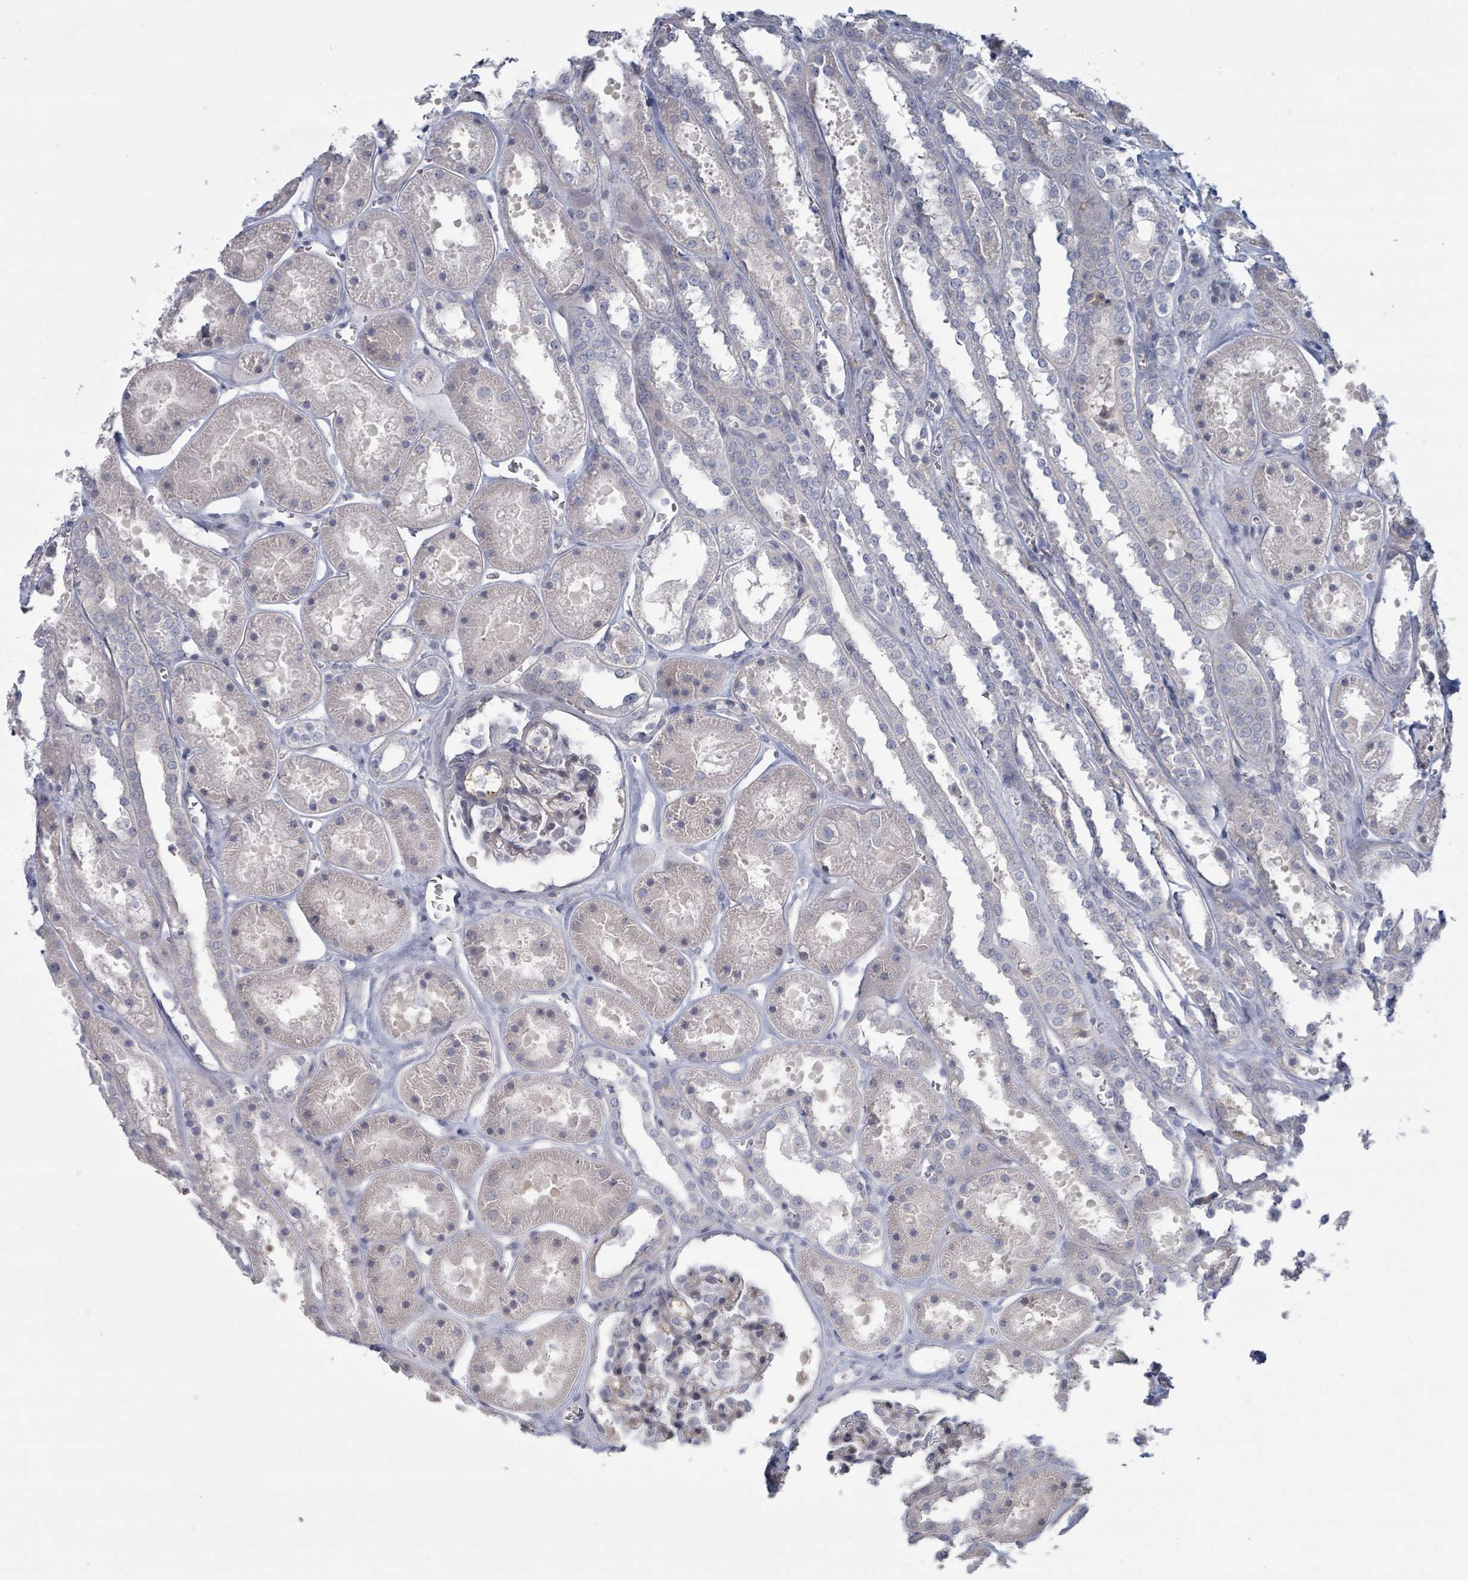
{"staining": {"intensity": "negative", "quantity": "none", "location": "none"}, "tissue": "kidney", "cell_type": "Cells in glomeruli", "image_type": "normal", "snomed": [{"axis": "morphology", "description": "Normal tissue, NOS"}, {"axis": "topography", "description": "Kidney"}], "caption": "The micrograph demonstrates no staining of cells in glomeruli in benign kidney.", "gene": "SLC25A45", "patient": {"sex": "female", "age": 41}}